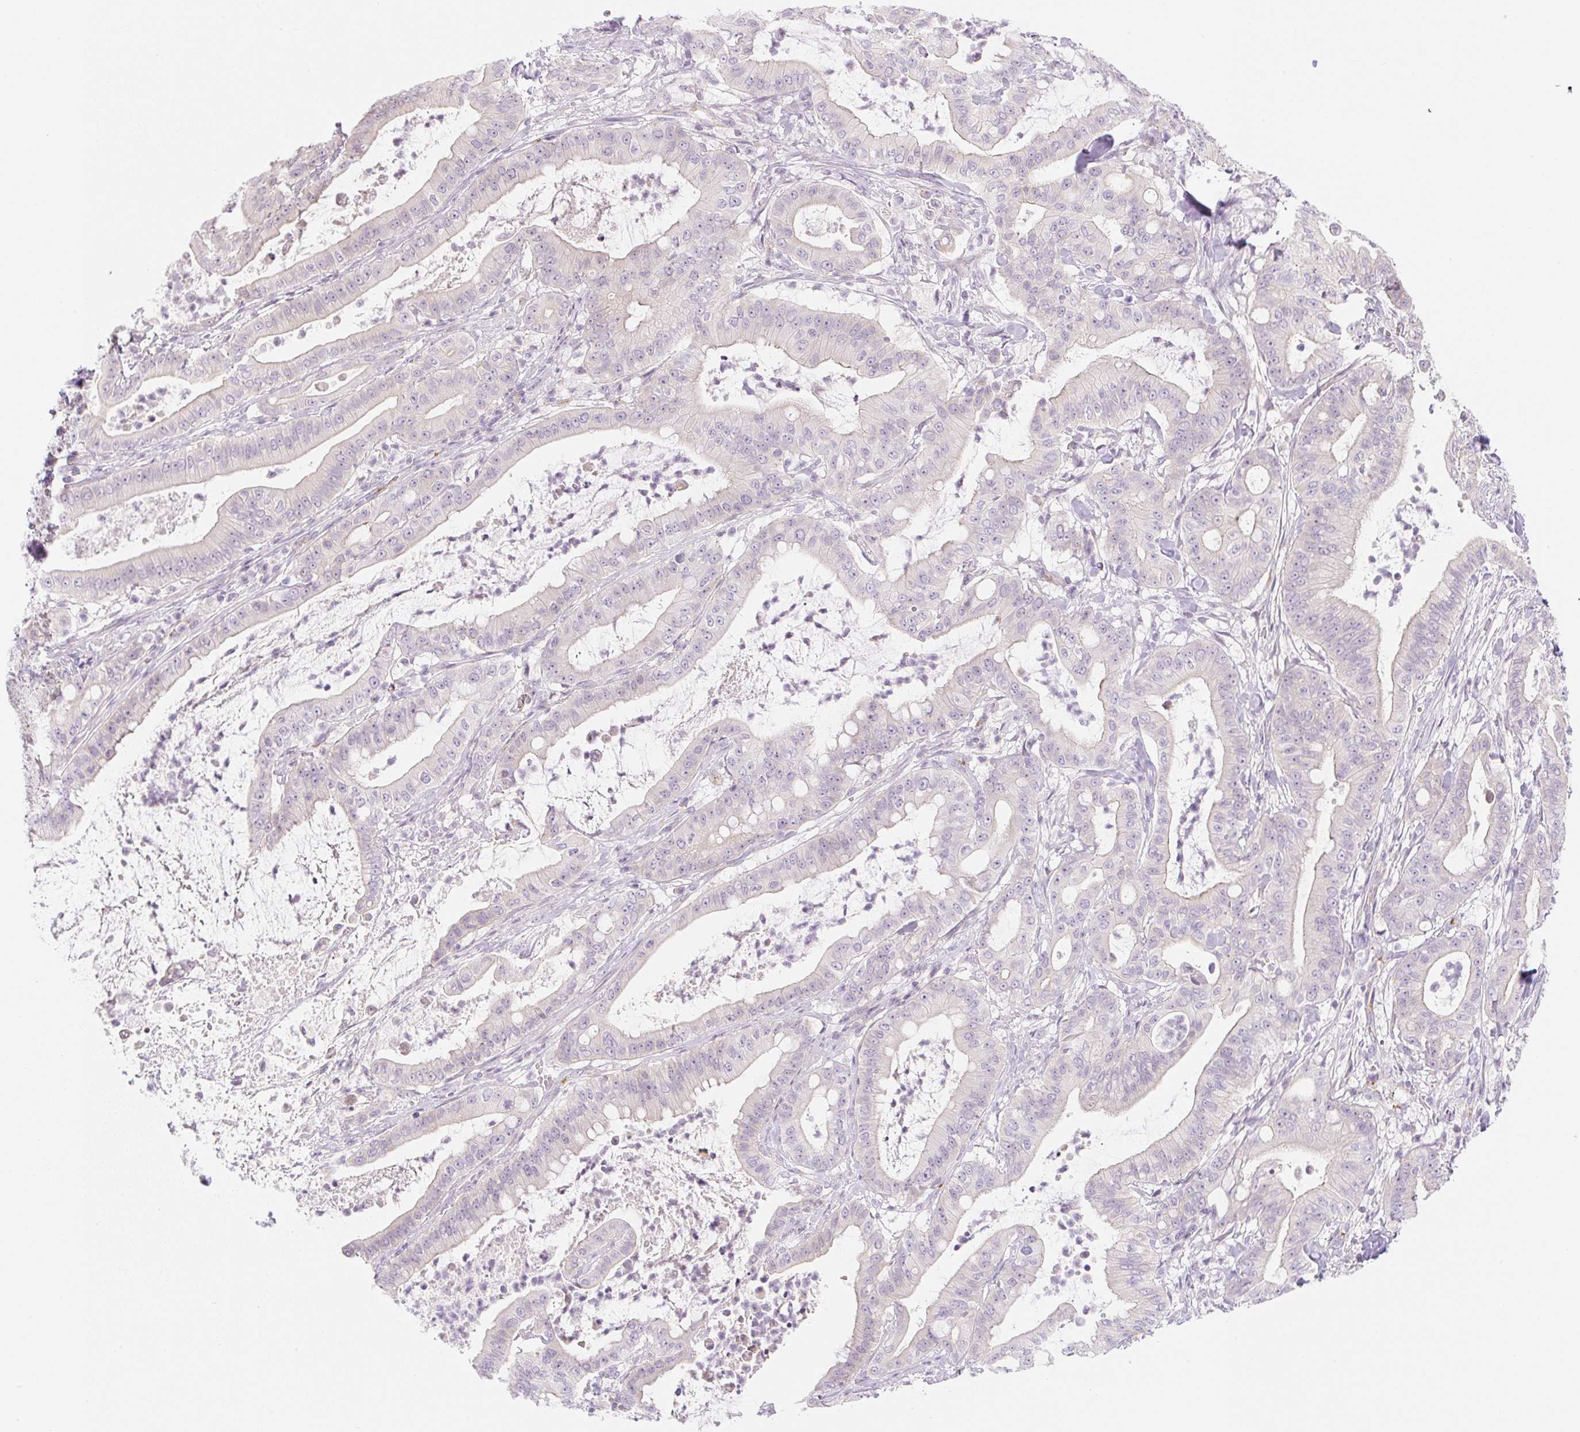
{"staining": {"intensity": "negative", "quantity": "none", "location": "none"}, "tissue": "pancreatic cancer", "cell_type": "Tumor cells", "image_type": "cancer", "snomed": [{"axis": "morphology", "description": "Adenocarcinoma, NOS"}, {"axis": "topography", "description": "Pancreas"}], "caption": "IHC micrograph of neoplastic tissue: pancreatic cancer (adenocarcinoma) stained with DAB (3,3'-diaminobenzidine) reveals no significant protein expression in tumor cells.", "gene": "CASKIN1", "patient": {"sex": "male", "age": 71}}